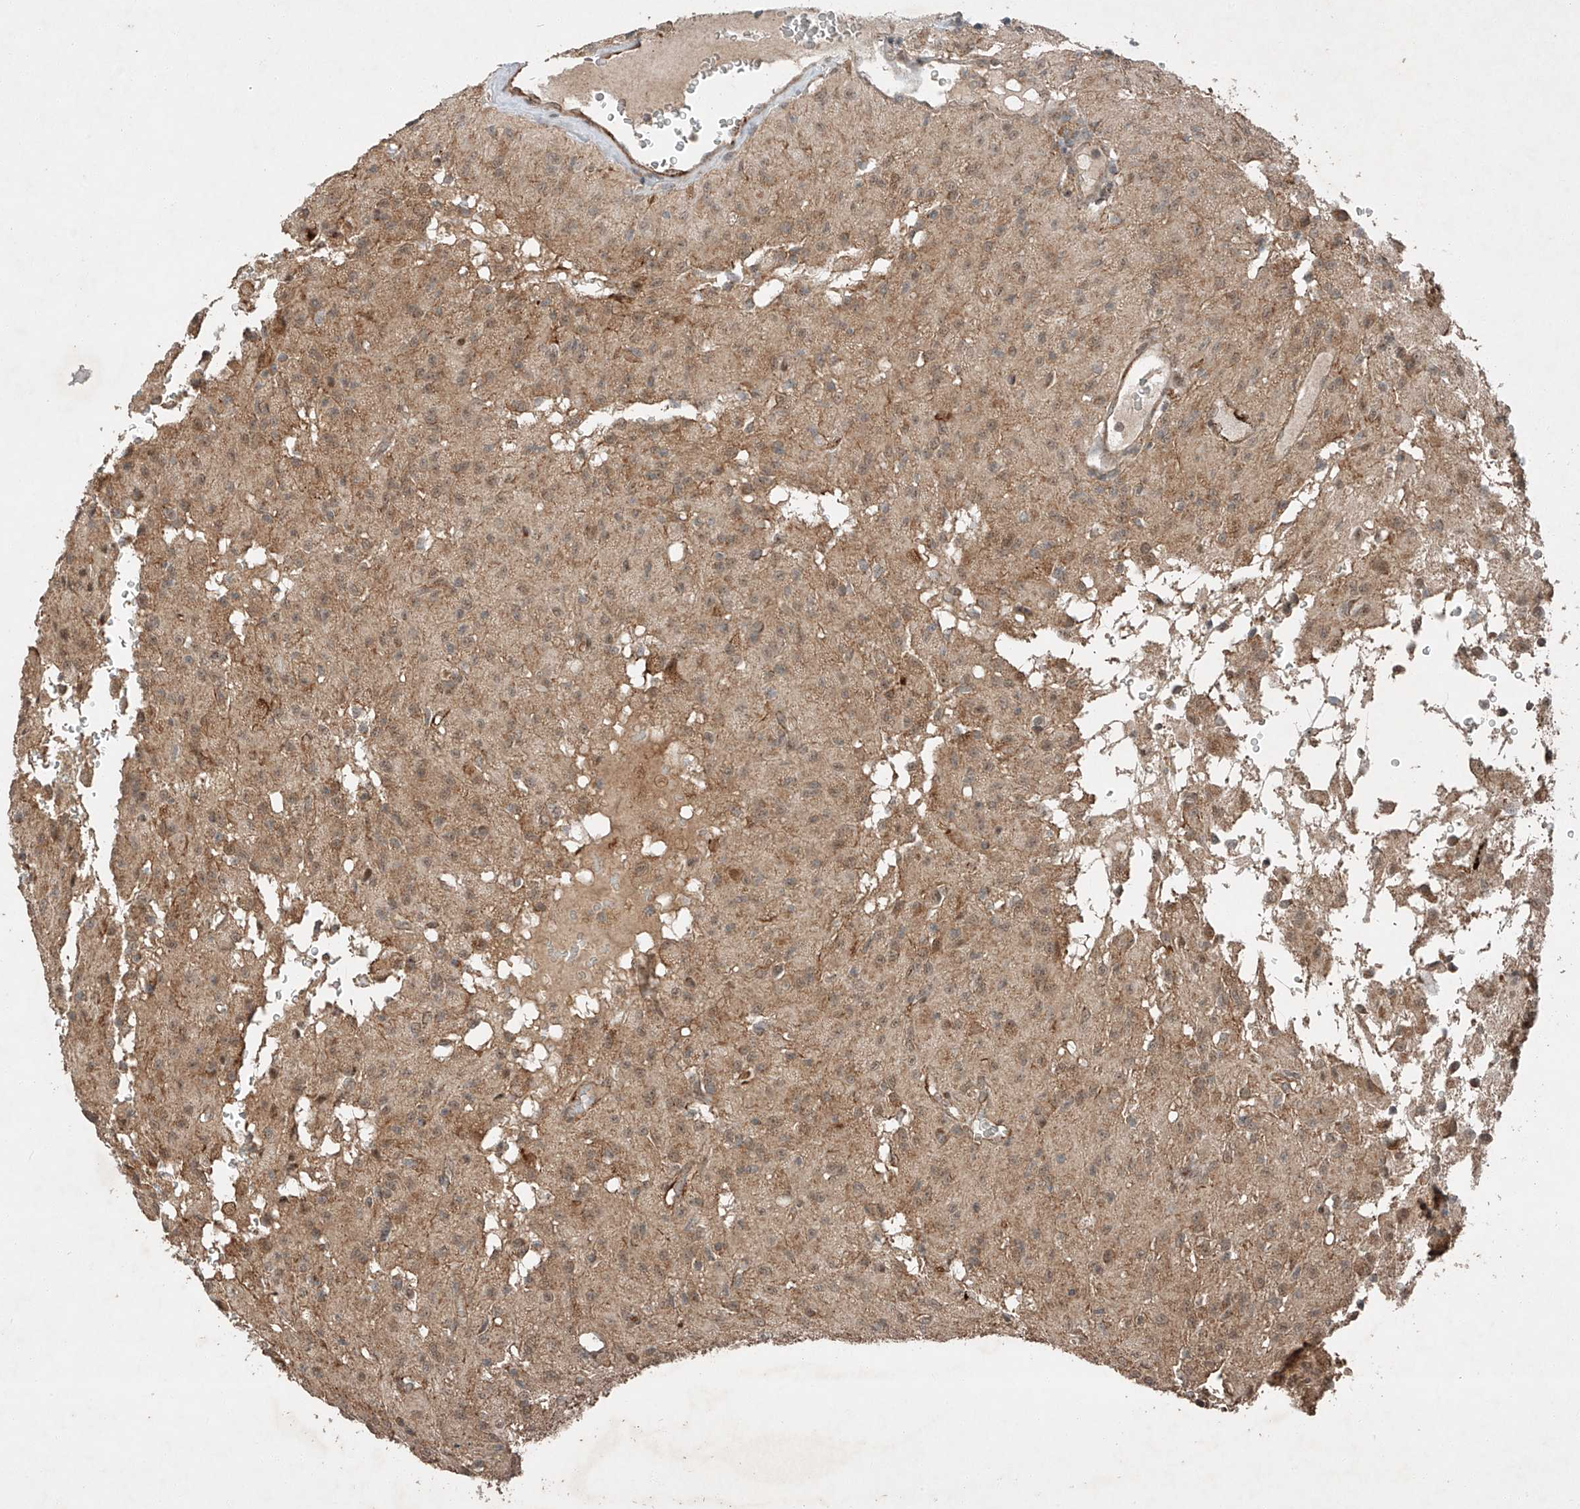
{"staining": {"intensity": "weak", "quantity": "25%-75%", "location": "cytoplasmic/membranous,nuclear"}, "tissue": "glioma", "cell_type": "Tumor cells", "image_type": "cancer", "snomed": [{"axis": "morphology", "description": "Glioma, malignant, High grade"}, {"axis": "topography", "description": "Brain"}], "caption": "High-magnification brightfield microscopy of glioma stained with DAB (3,3'-diaminobenzidine) (brown) and counterstained with hematoxylin (blue). tumor cells exhibit weak cytoplasmic/membranous and nuclear staining is appreciated in about25%-75% of cells. Immunohistochemistry stains the protein in brown and the nuclei are stained blue.", "gene": "ZNF620", "patient": {"sex": "female", "age": 59}}